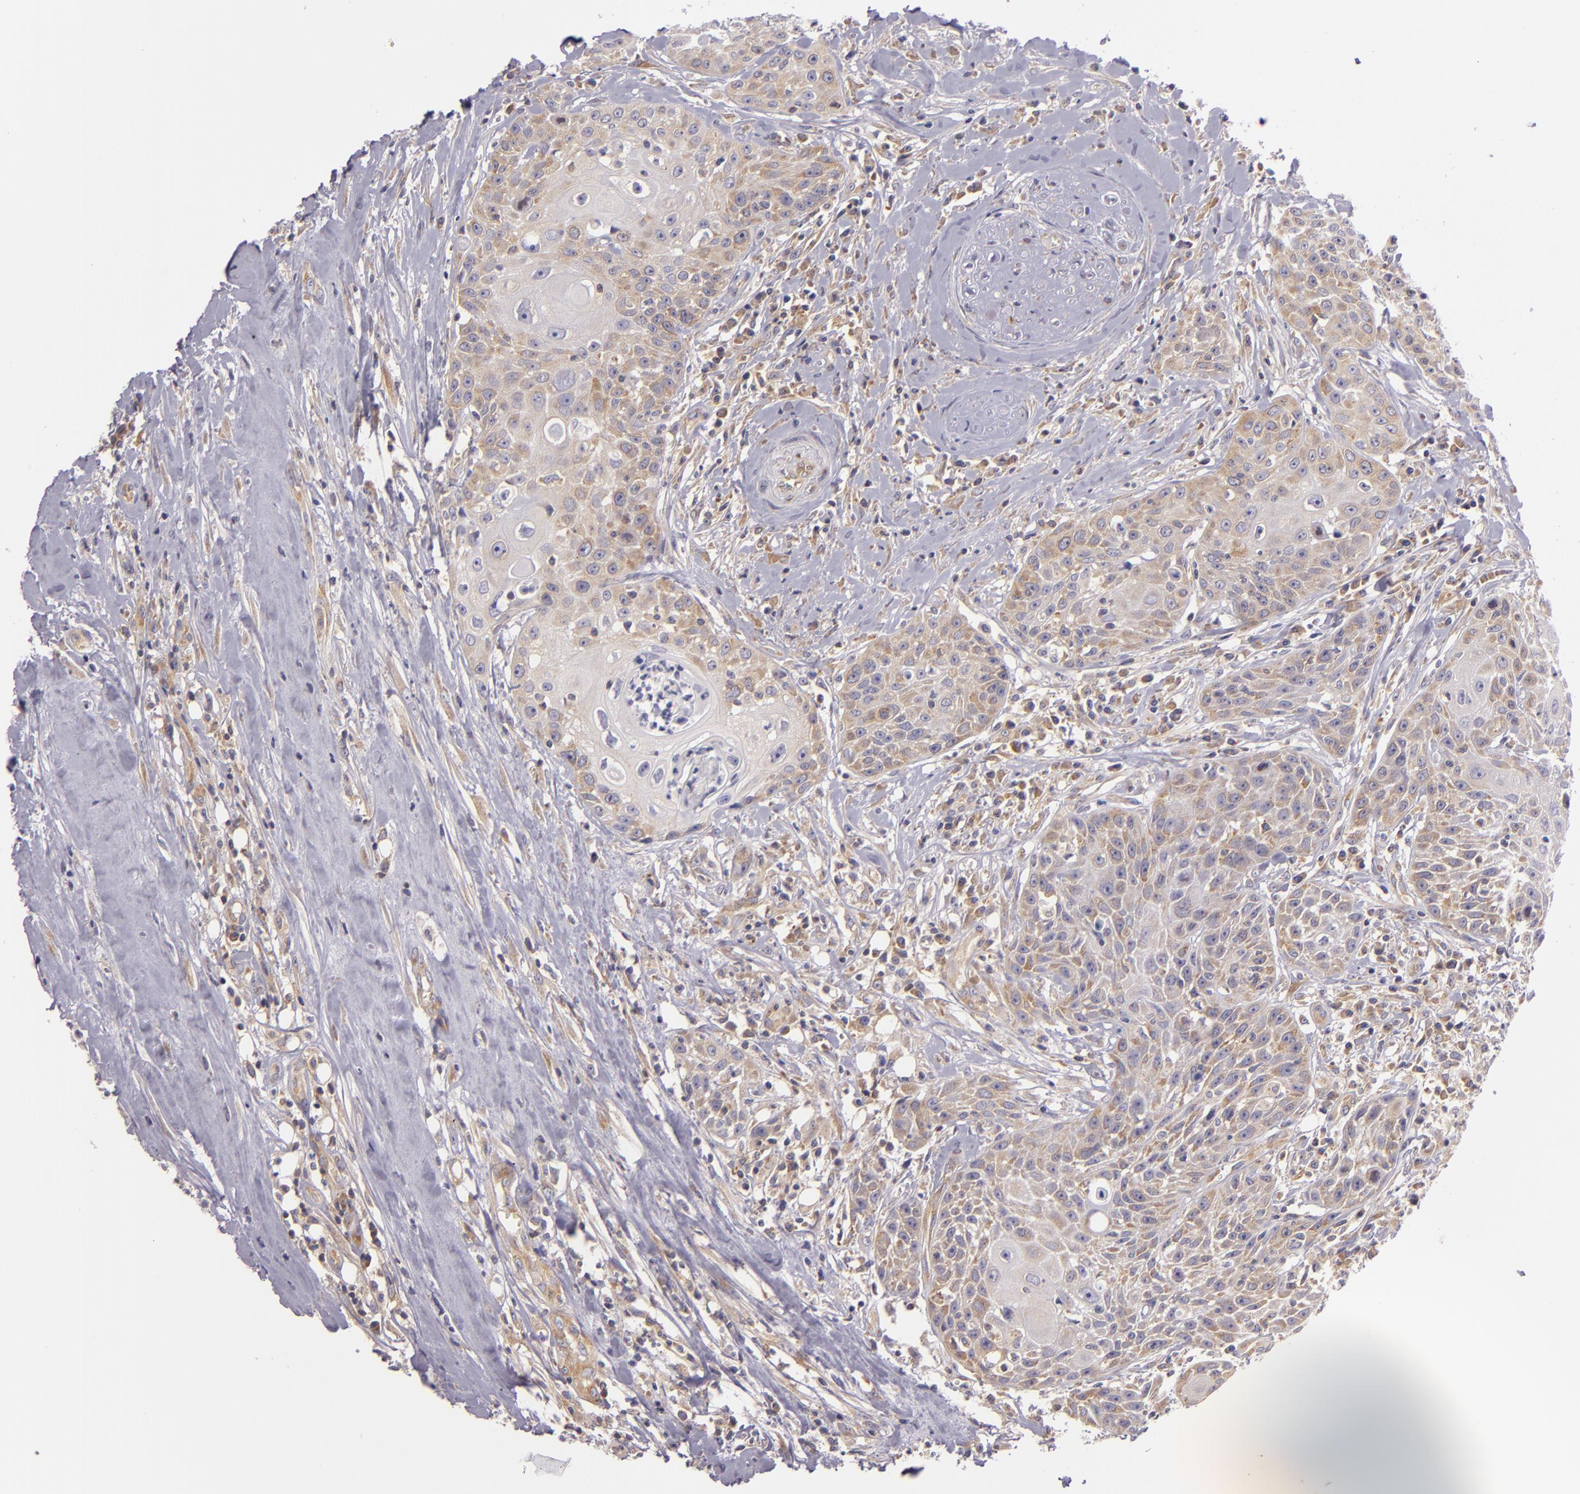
{"staining": {"intensity": "moderate", "quantity": "25%-75%", "location": "cytoplasmic/membranous"}, "tissue": "head and neck cancer", "cell_type": "Tumor cells", "image_type": "cancer", "snomed": [{"axis": "morphology", "description": "Squamous cell carcinoma, NOS"}, {"axis": "topography", "description": "Oral tissue"}, {"axis": "topography", "description": "Head-Neck"}], "caption": "Protein expression analysis of head and neck cancer exhibits moderate cytoplasmic/membranous staining in approximately 25%-75% of tumor cells.", "gene": "UPF3B", "patient": {"sex": "female", "age": 82}}